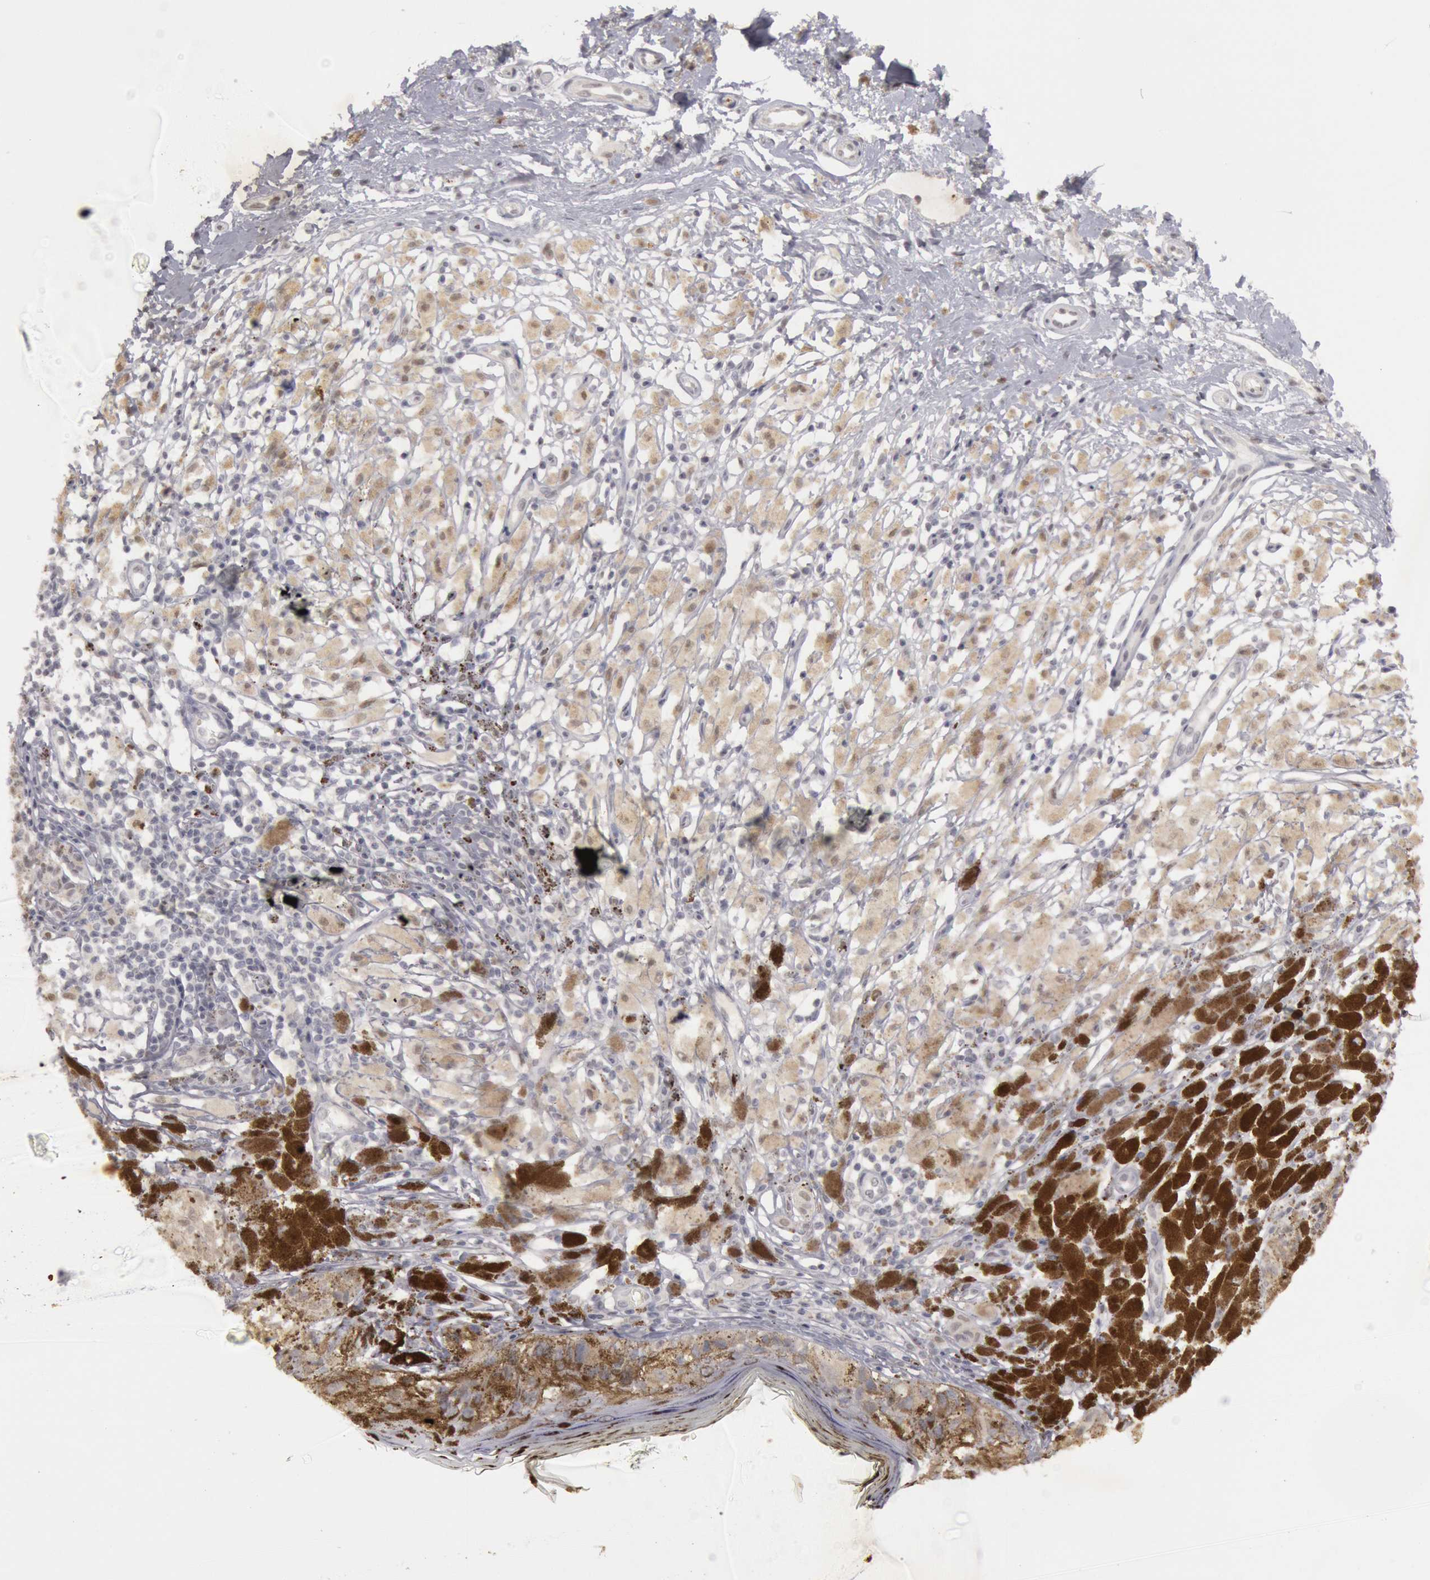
{"staining": {"intensity": "negative", "quantity": "none", "location": "none"}, "tissue": "melanoma", "cell_type": "Tumor cells", "image_type": "cancer", "snomed": [{"axis": "morphology", "description": "Malignant melanoma, NOS"}, {"axis": "topography", "description": "Skin"}], "caption": "Melanoma stained for a protein using immunohistochemistry (IHC) reveals no positivity tumor cells.", "gene": "RIMBP3C", "patient": {"sex": "male", "age": 88}}